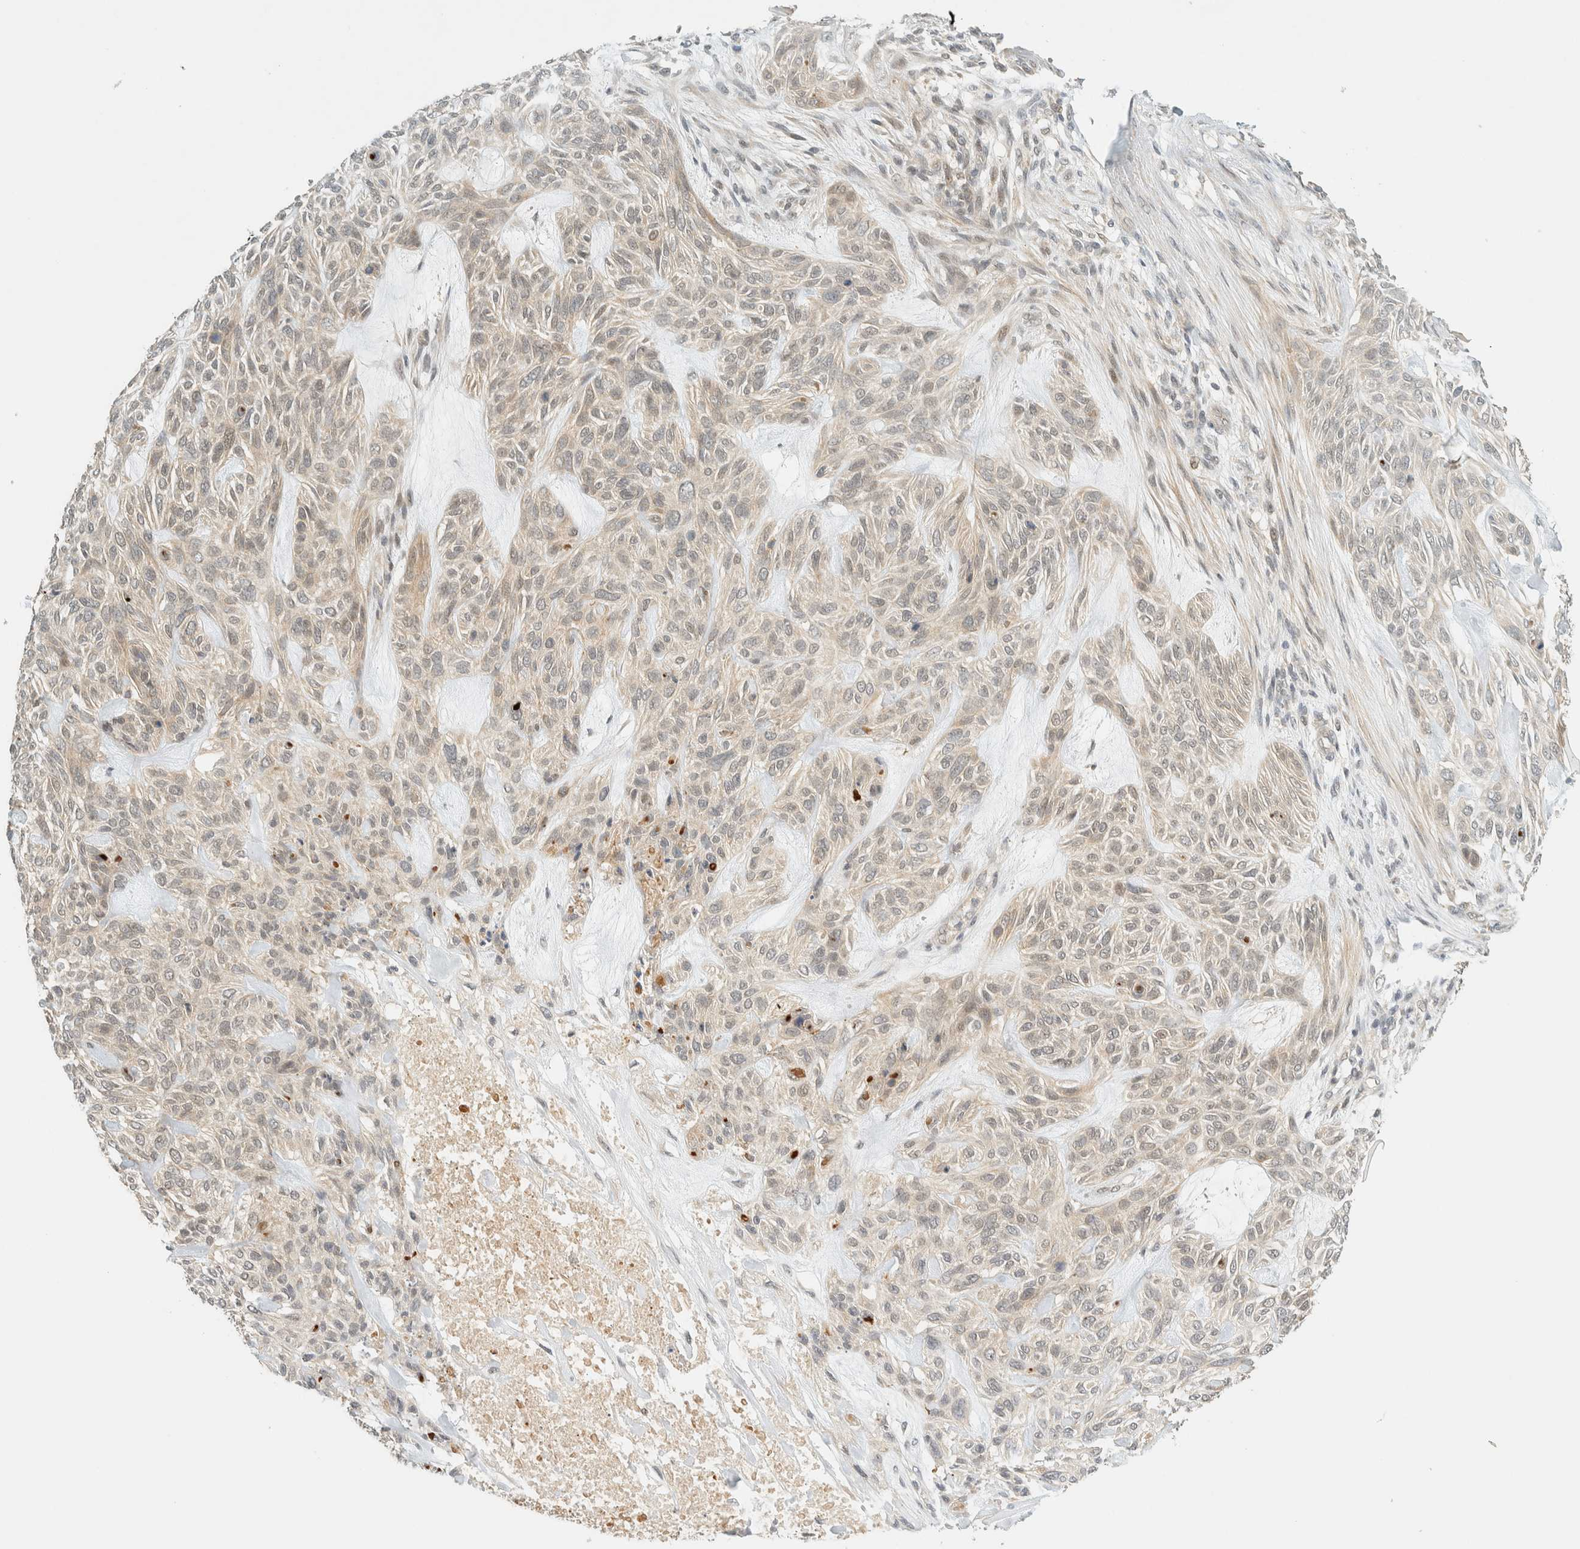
{"staining": {"intensity": "weak", "quantity": "25%-75%", "location": "cytoplasmic/membranous"}, "tissue": "skin cancer", "cell_type": "Tumor cells", "image_type": "cancer", "snomed": [{"axis": "morphology", "description": "Basal cell carcinoma"}, {"axis": "topography", "description": "Skin"}], "caption": "Immunohistochemistry image of neoplastic tissue: skin cancer (basal cell carcinoma) stained using immunohistochemistry exhibits low levels of weak protein expression localized specifically in the cytoplasmic/membranous of tumor cells, appearing as a cytoplasmic/membranous brown color.", "gene": "KIFAP3", "patient": {"sex": "male", "age": 55}}